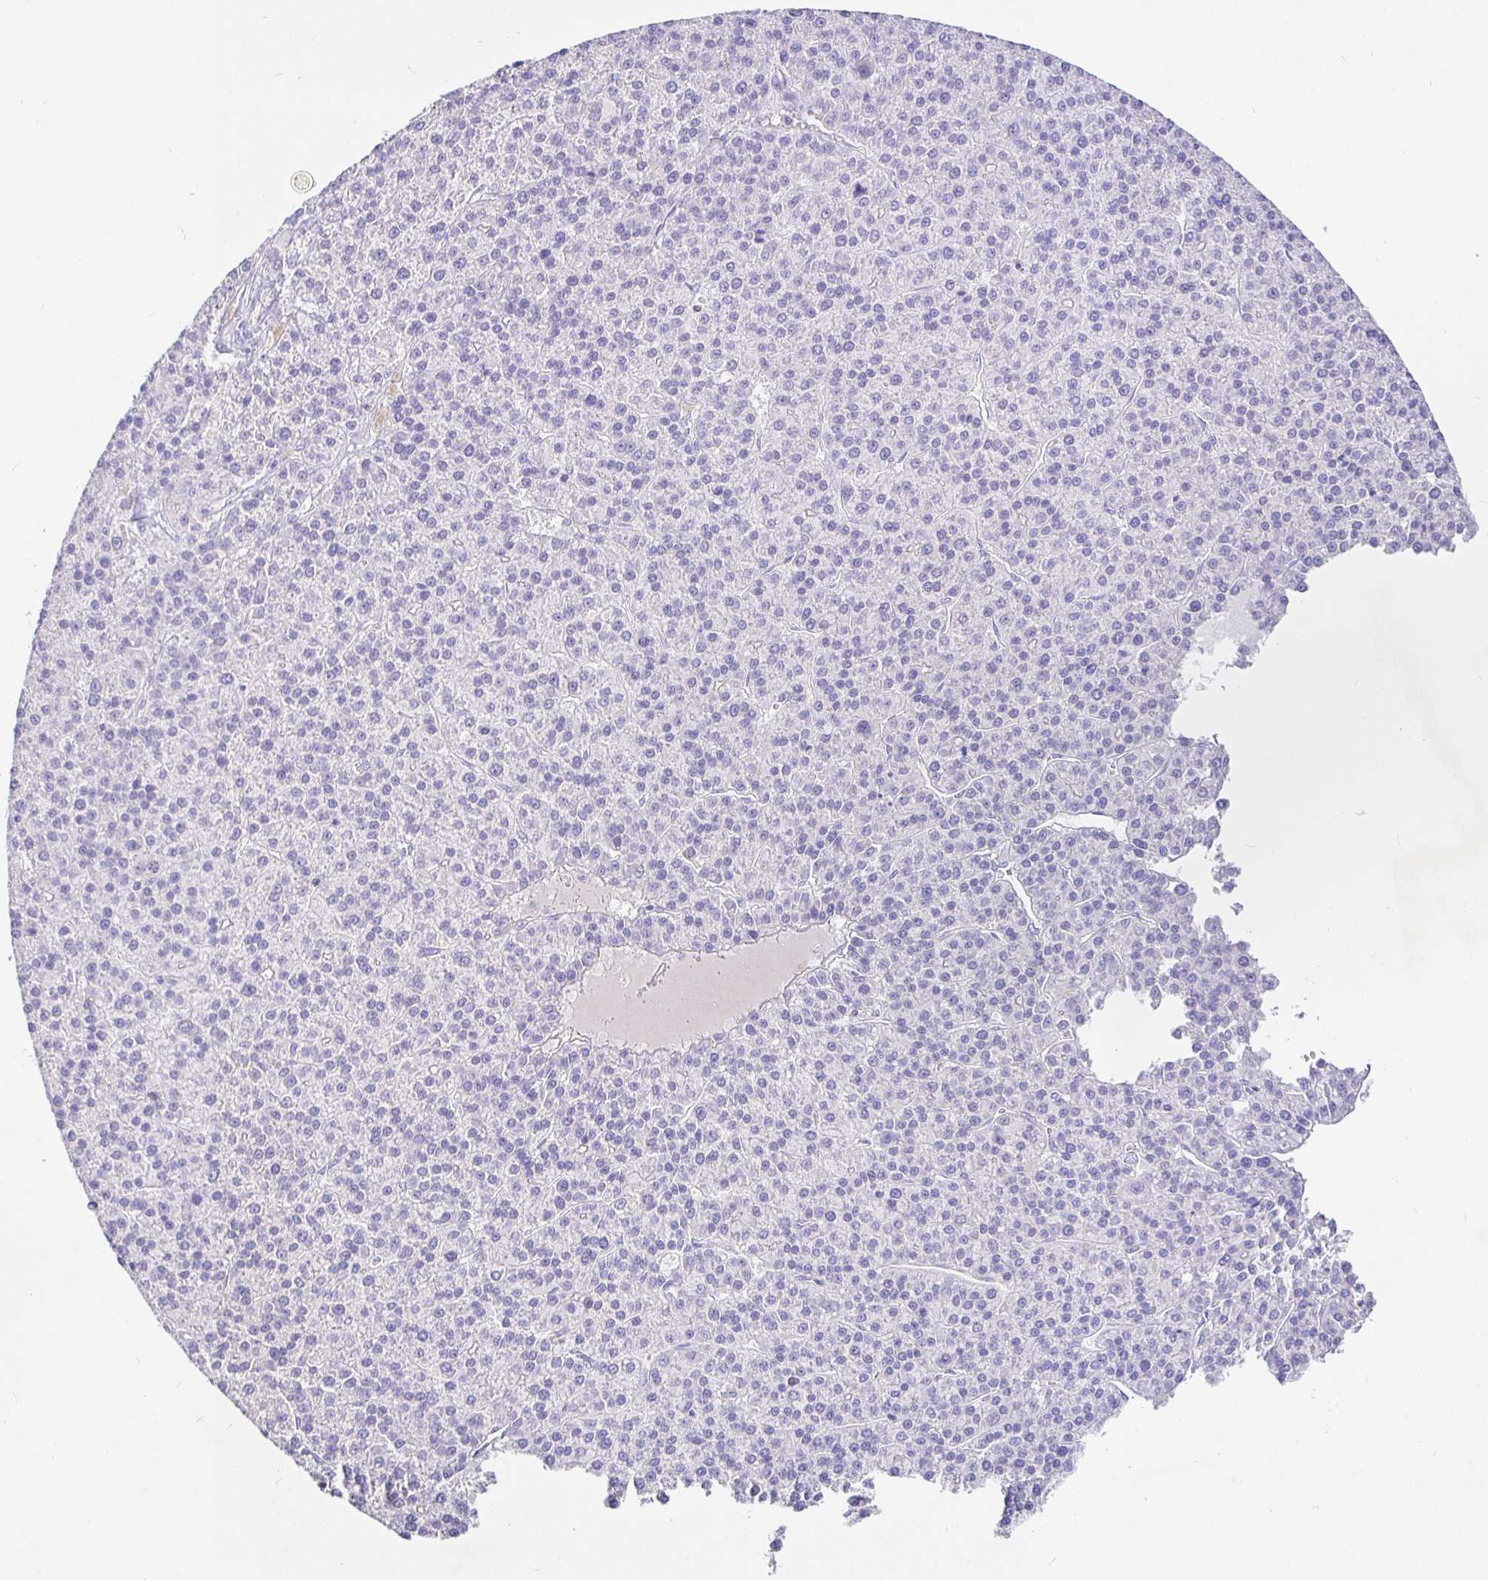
{"staining": {"intensity": "negative", "quantity": "none", "location": "none"}, "tissue": "liver cancer", "cell_type": "Tumor cells", "image_type": "cancer", "snomed": [{"axis": "morphology", "description": "Carcinoma, Hepatocellular, NOS"}, {"axis": "topography", "description": "Liver"}], "caption": "Liver cancer stained for a protein using immunohistochemistry (IHC) exhibits no staining tumor cells.", "gene": "TPTE", "patient": {"sex": "female", "age": 58}}